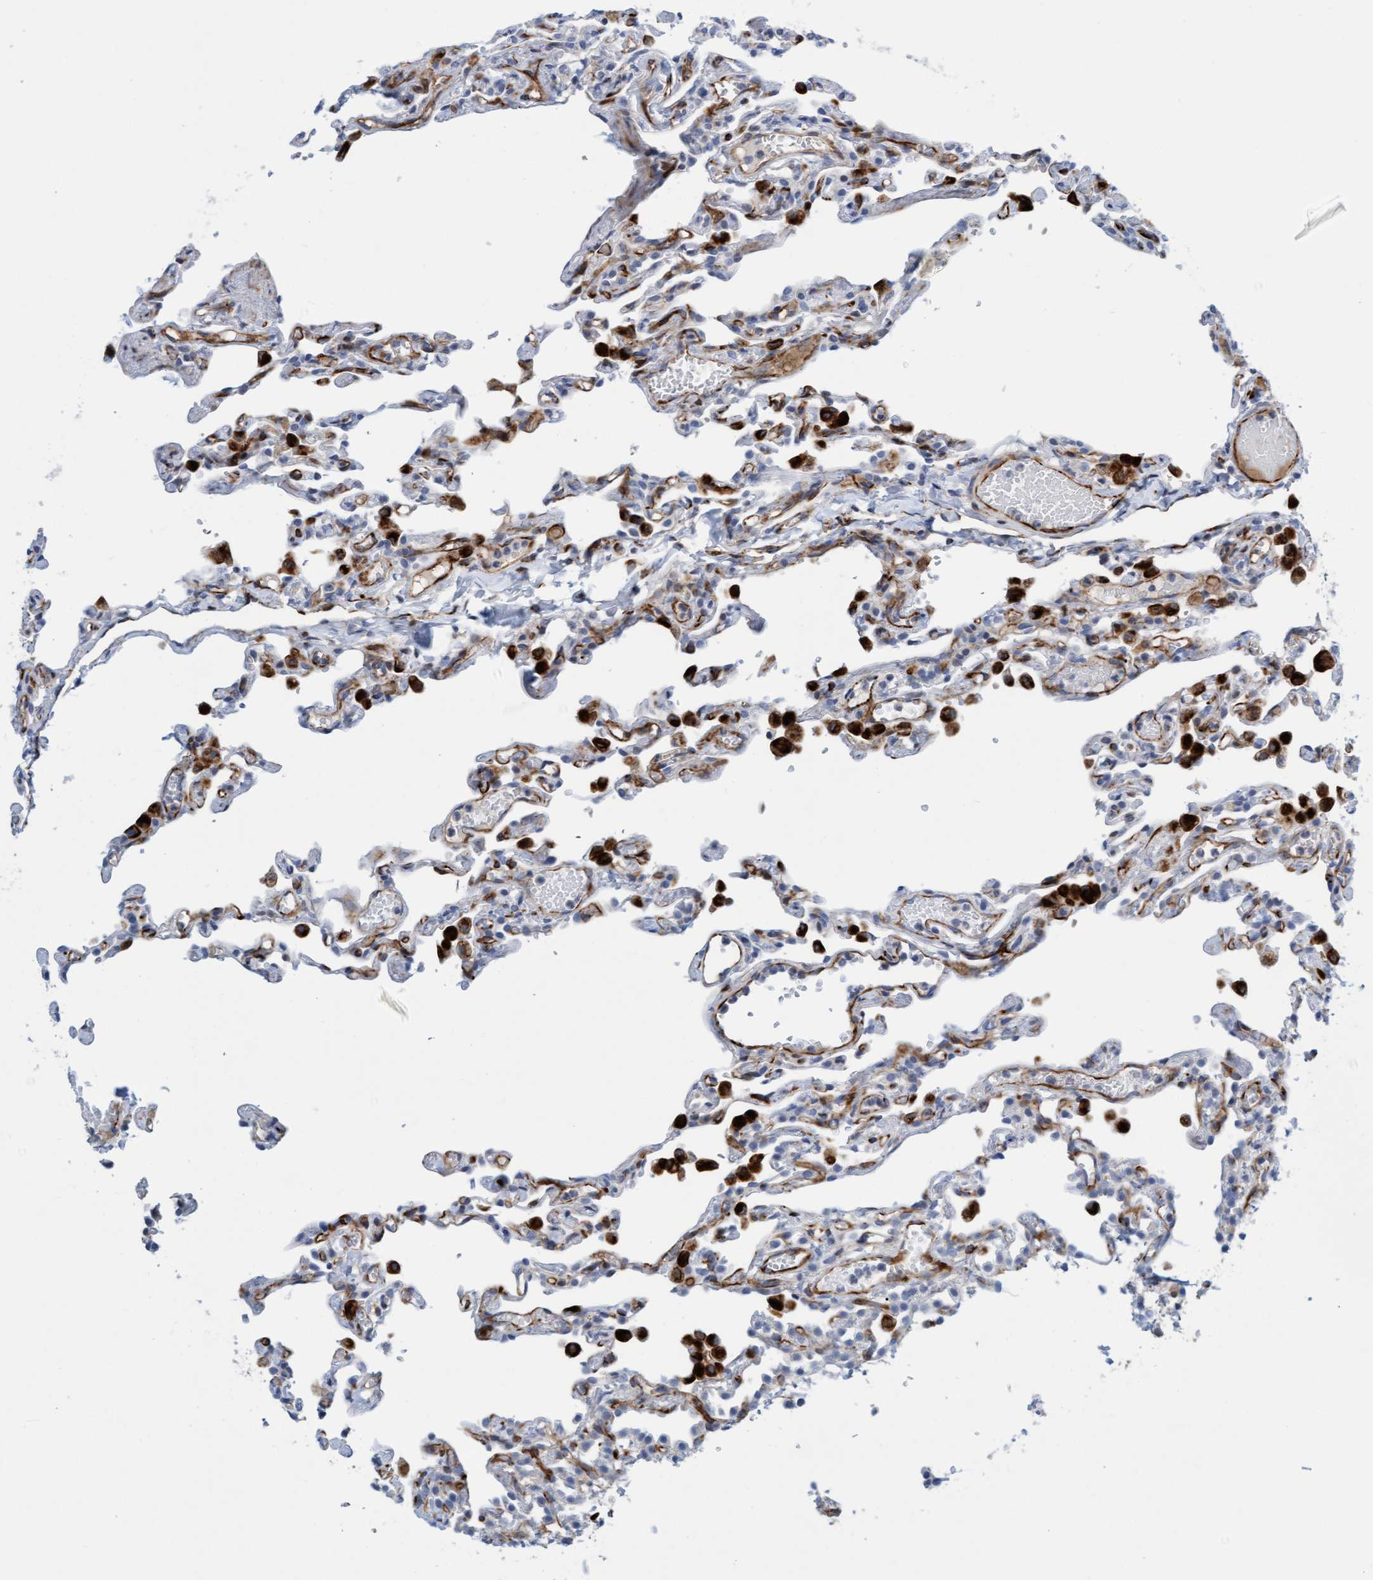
{"staining": {"intensity": "negative", "quantity": "none", "location": "none"}, "tissue": "lung", "cell_type": "Alveolar cells", "image_type": "normal", "snomed": [{"axis": "morphology", "description": "Normal tissue, NOS"}, {"axis": "topography", "description": "Lung"}], "caption": "Immunohistochemistry micrograph of benign human lung stained for a protein (brown), which displays no staining in alveolar cells.", "gene": "POLG2", "patient": {"sex": "male", "age": 21}}